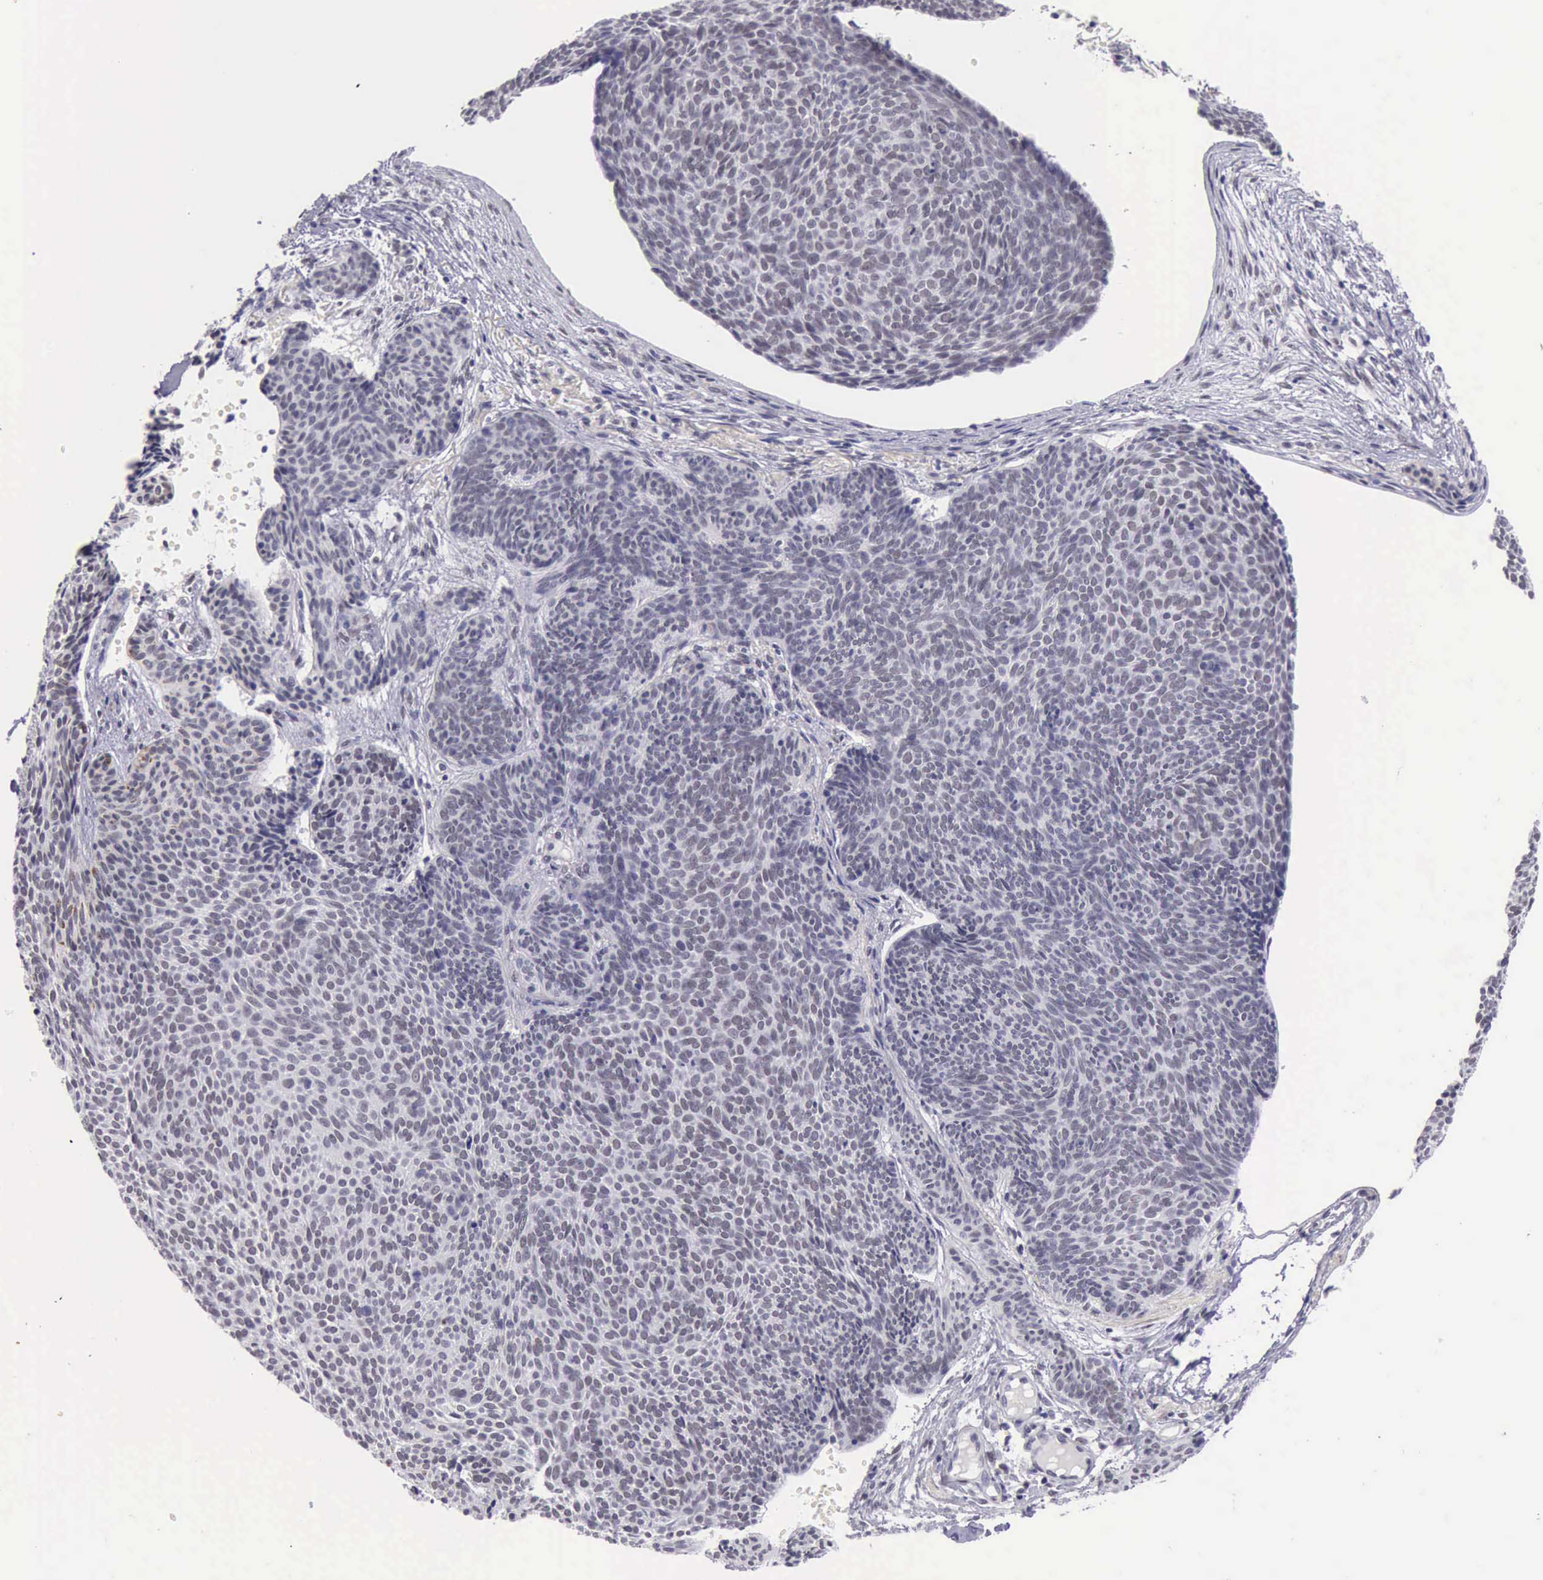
{"staining": {"intensity": "negative", "quantity": "none", "location": "none"}, "tissue": "skin cancer", "cell_type": "Tumor cells", "image_type": "cancer", "snomed": [{"axis": "morphology", "description": "Basal cell carcinoma"}, {"axis": "topography", "description": "Skin"}], "caption": "The micrograph displays no staining of tumor cells in skin basal cell carcinoma.", "gene": "EP300", "patient": {"sex": "male", "age": 84}}